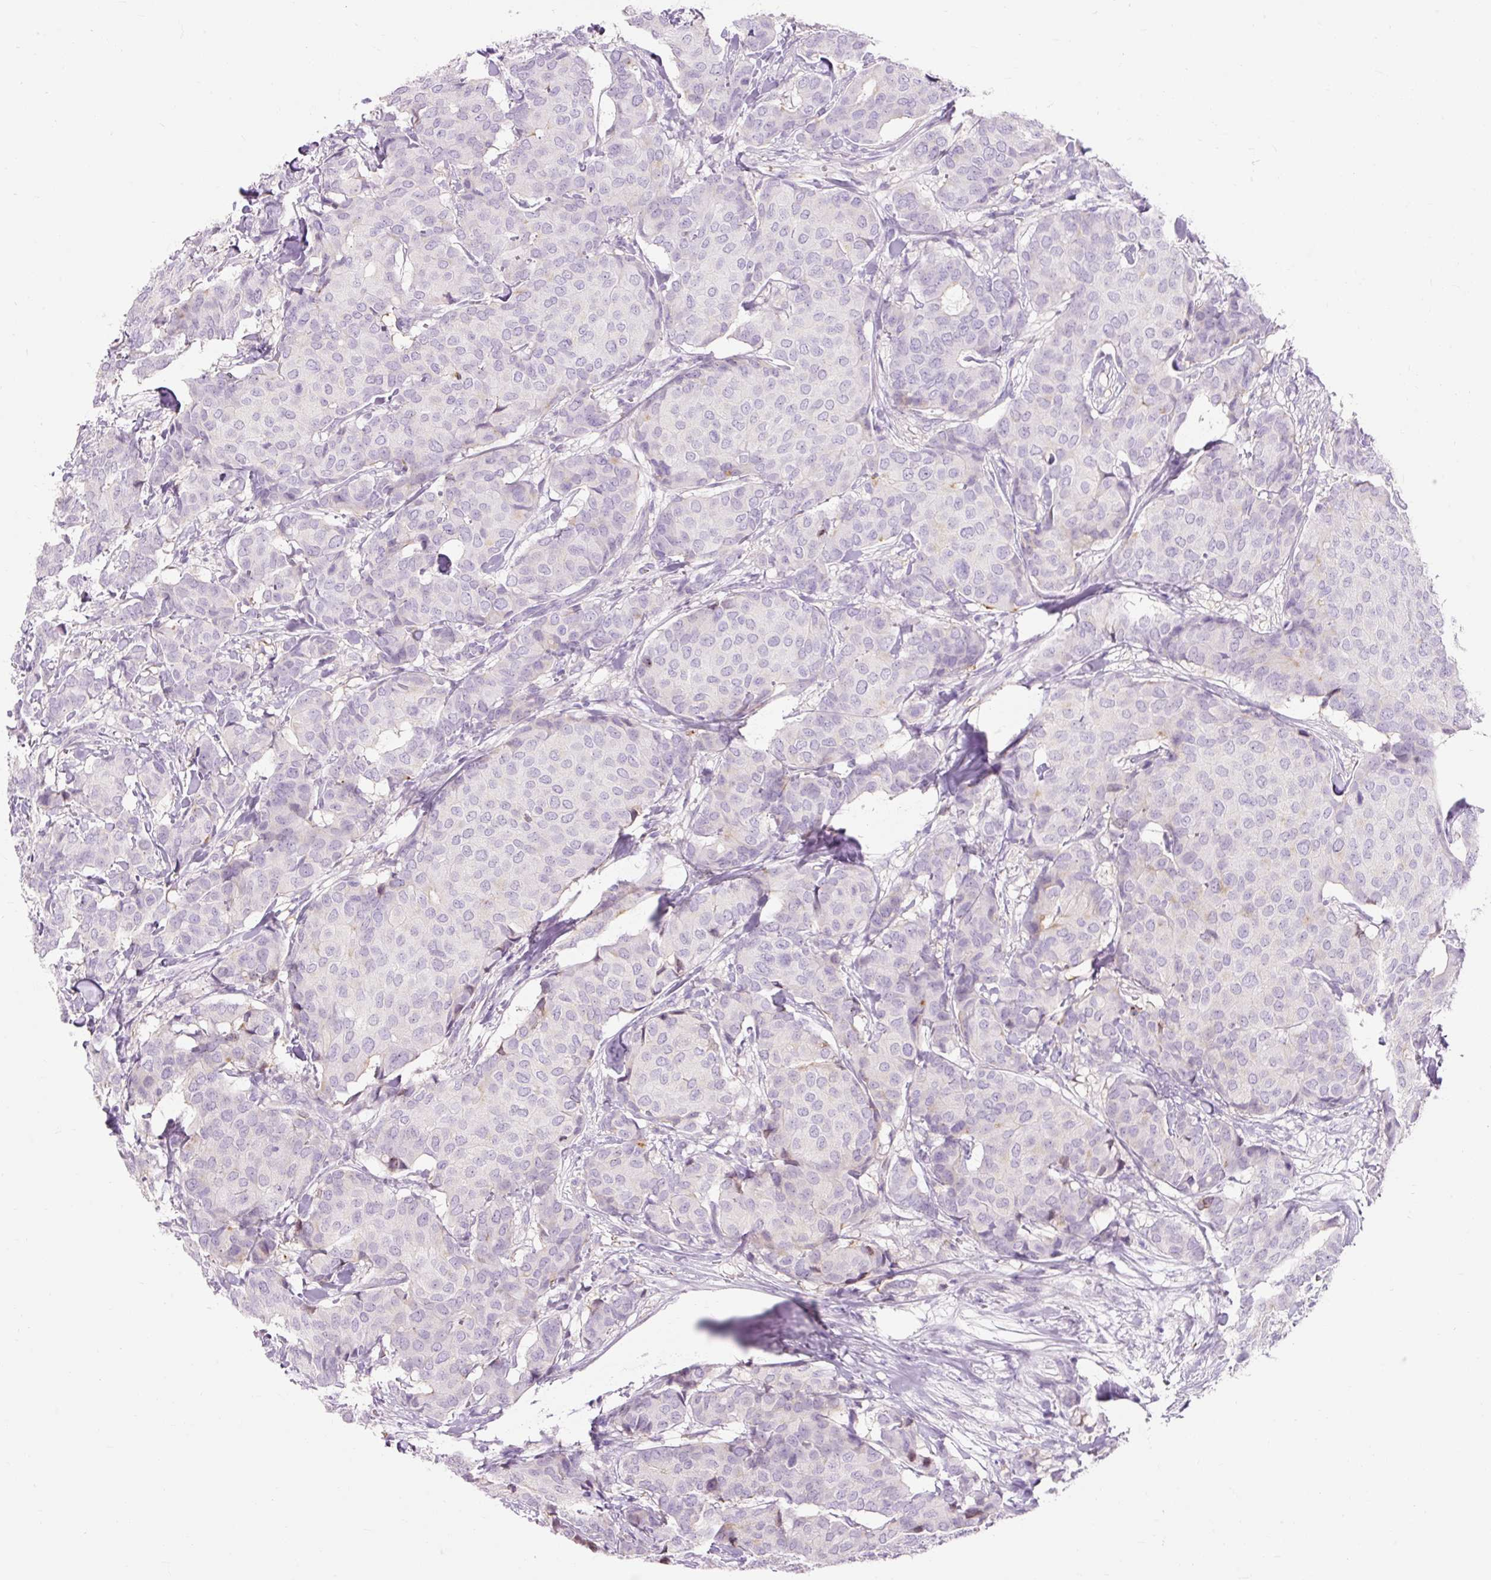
{"staining": {"intensity": "negative", "quantity": "none", "location": "none"}, "tissue": "breast cancer", "cell_type": "Tumor cells", "image_type": "cancer", "snomed": [{"axis": "morphology", "description": "Duct carcinoma"}, {"axis": "topography", "description": "Breast"}], "caption": "Tumor cells show no significant staining in invasive ductal carcinoma (breast).", "gene": "CLDN25", "patient": {"sex": "female", "age": 75}}